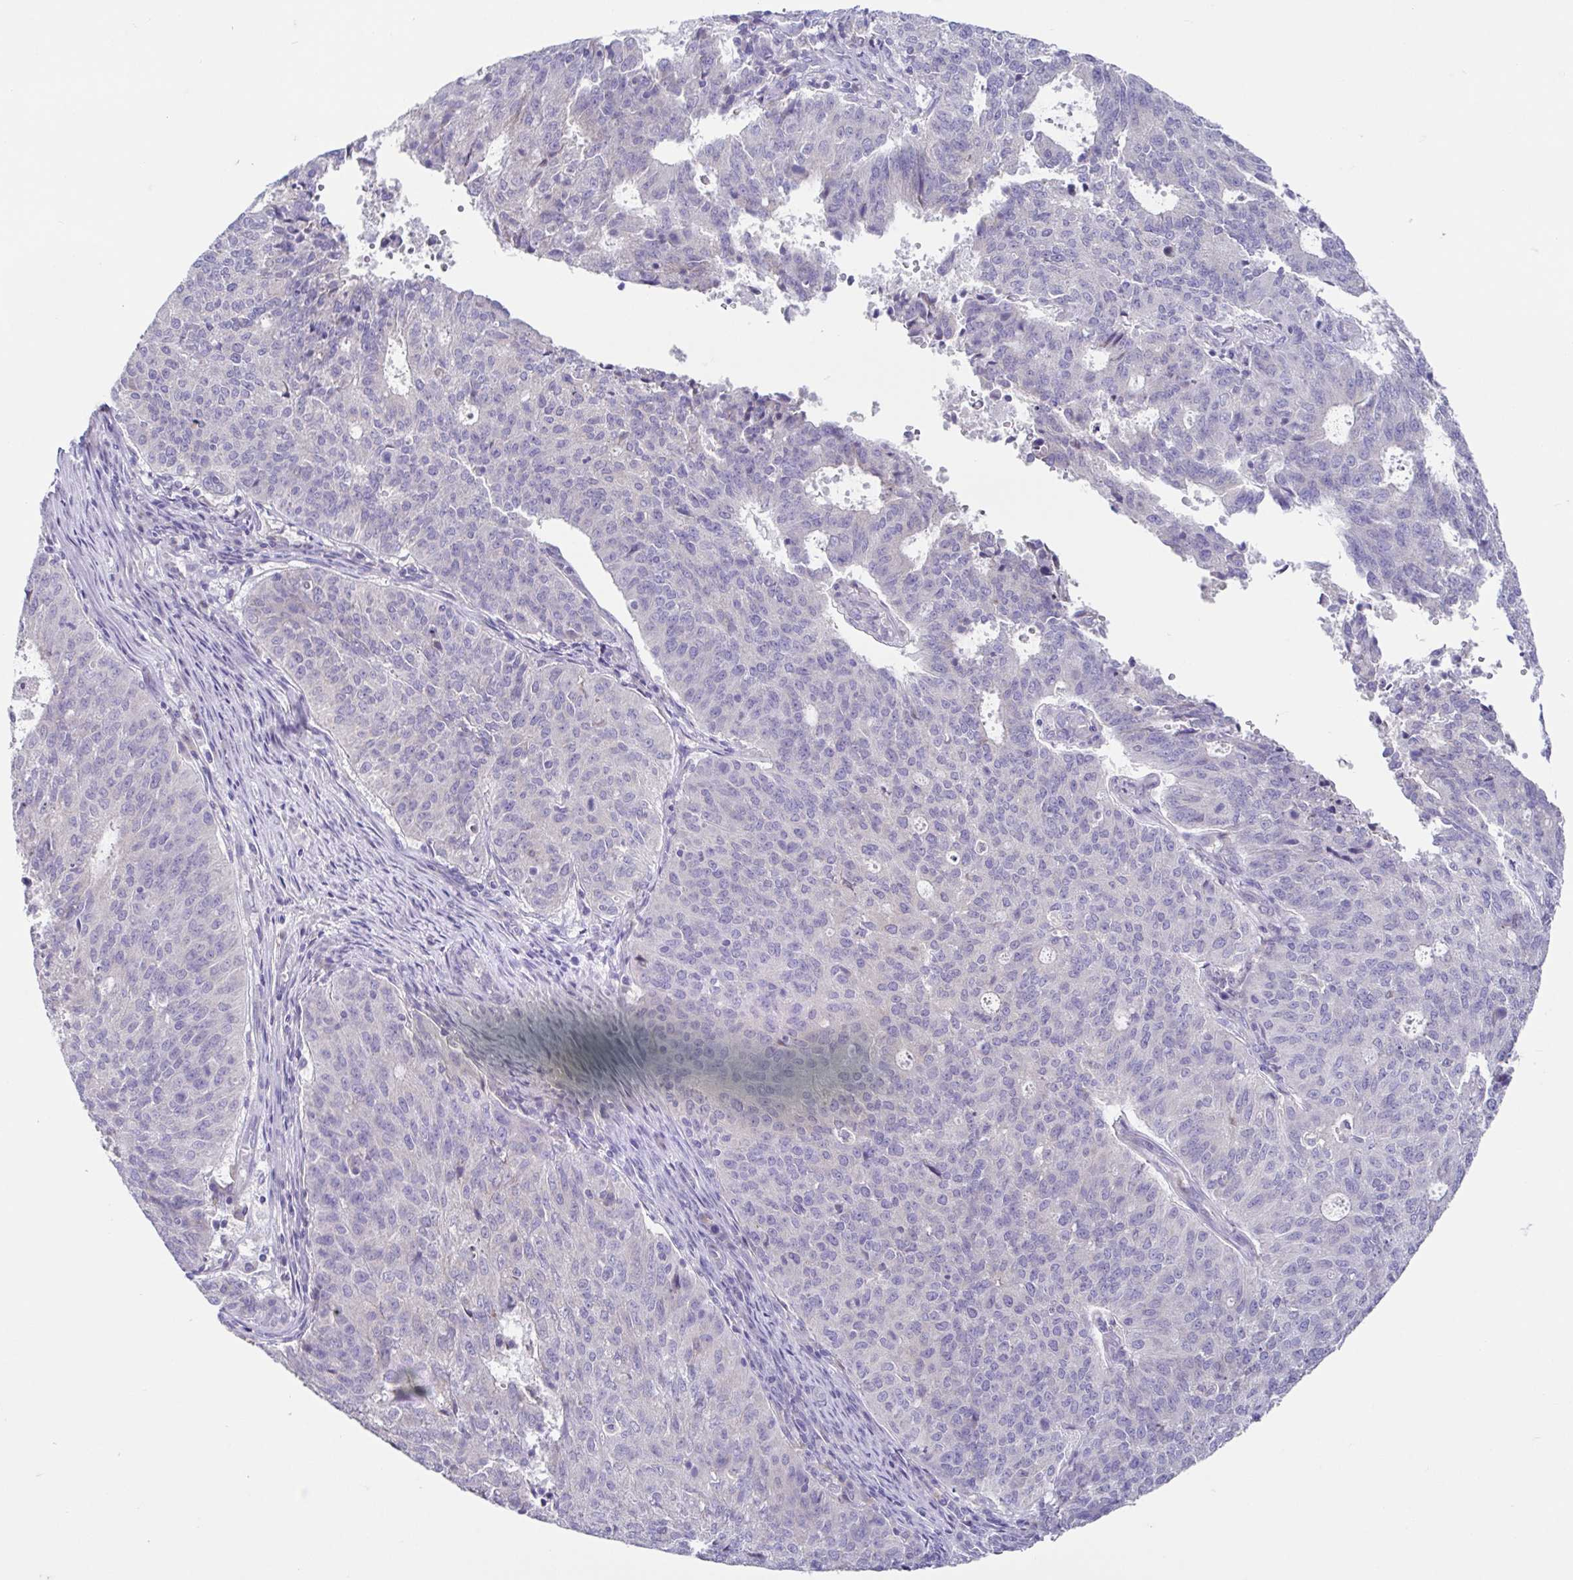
{"staining": {"intensity": "negative", "quantity": "none", "location": "none"}, "tissue": "endometrial cancer", "cell_type": "Tumor cells", "image_type": "cancer", "snomed": [{"axis": "morphology", "description": "Adenocarcinoma, NOS"}, {"axis": "topography", "description": "Endometrium"}], "caption": "IHC of adenocarcinoma (endometrial) exhibits no positivity in tumor cells. Brightfield microscopy of IHC stained with DAB (brown) and hematoxylin (blue), captured at high magnification.", "gene": "RDH11", "patient": {"sex": "female", "age": 82}}